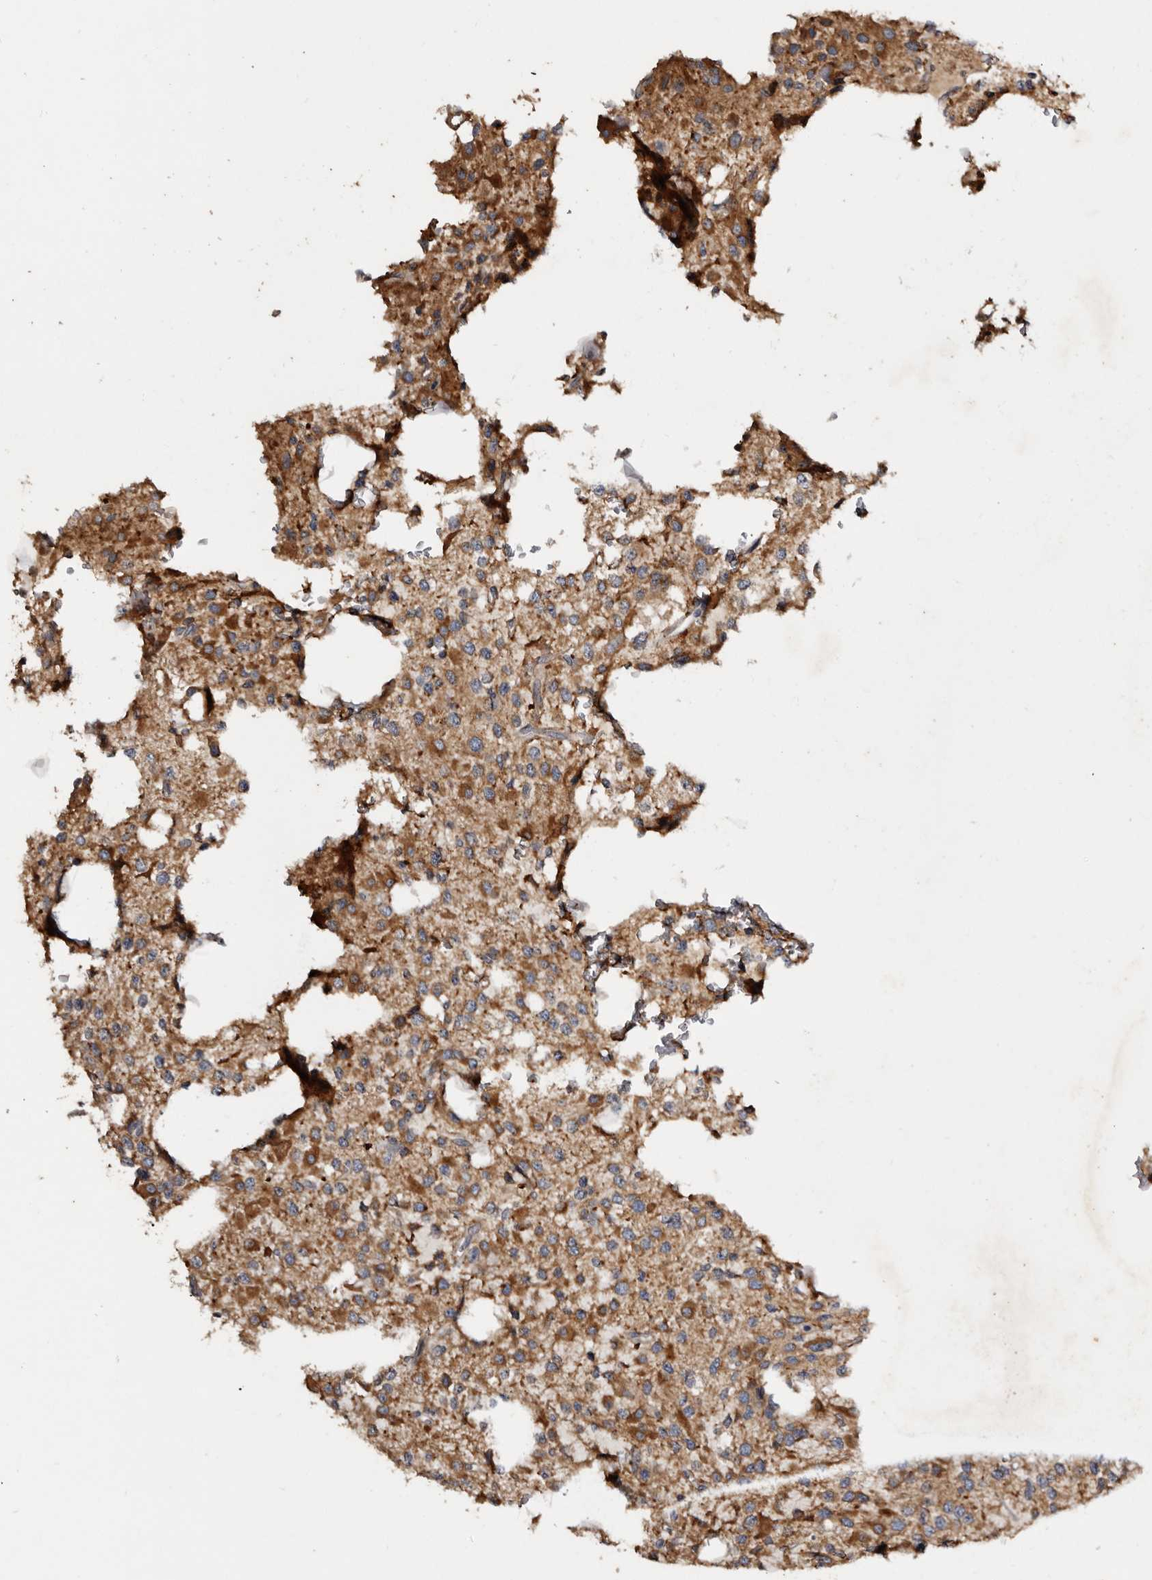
{"staining": {"intensity": "moderate", "quantity": ">75%", "location": "cytoplasmic/membranous"}, "tissue": "glioma", "cell_type": "Tumor cells", "image_type": "cancer", "snomed": [{"axis": "morphology", "description": "Glioma, malignant, High grade"}, {"axis": "topography", "description": "Brain"}], "caption": "IHC photomicrograph of malignant glioma (high-grade) stained for a protein (brown), which displays medium levels of moderate cytoplasmic/membranous expression in about >75% of tumor cells.", "gene": "INKA2", "patient": {"sex": "female", "age": 62}}